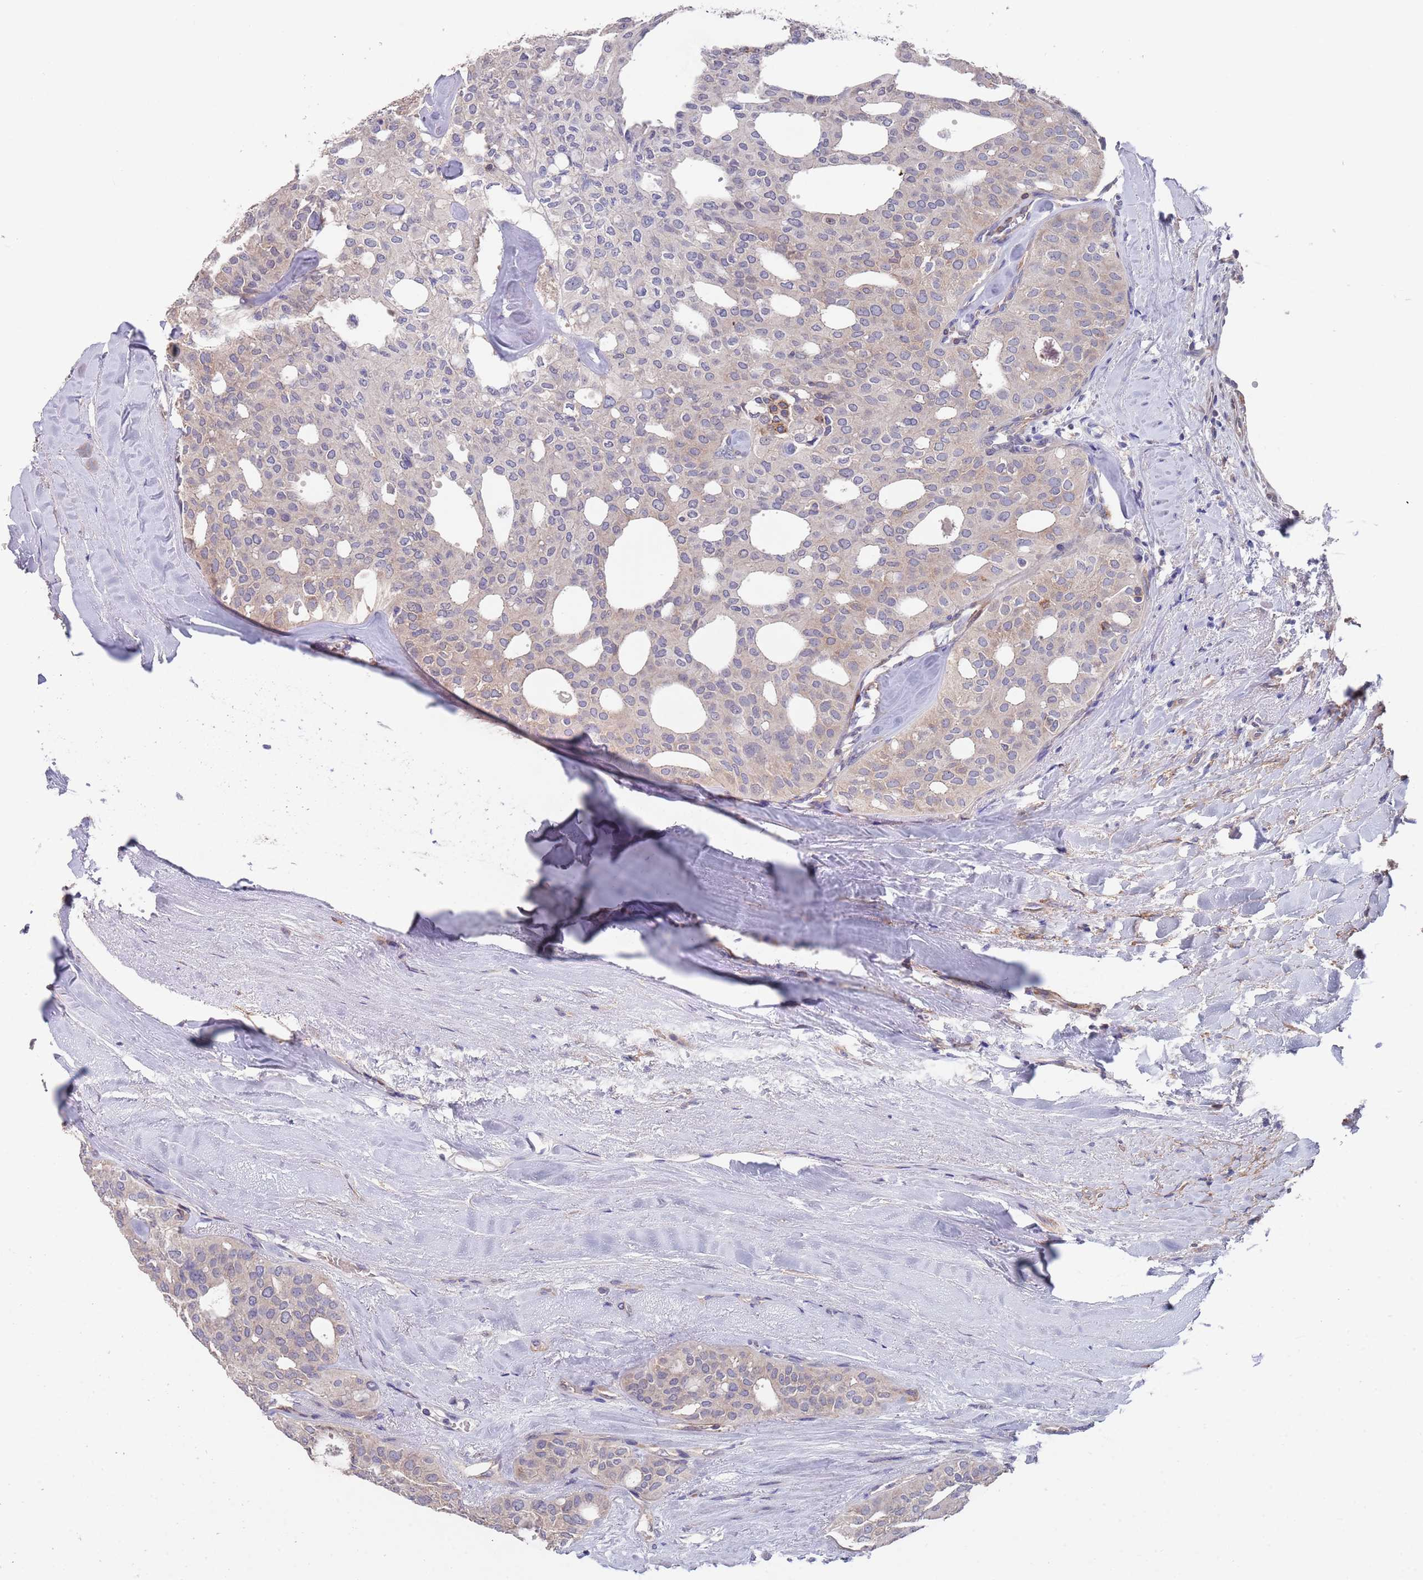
{"staining": {"intensity": "negative", "quantity": "none", "location": "none"}, "tissue": "thyroid cancer", "cell_type": "Tumor cells", "image_type": "cancer", "snomed": [{"axis": "morphology", "description": "Follicular adenoma carcinoma, NOS"}, {"axis": "topography", "description": "Thyroid gland"}], "caption": "IHC photomicrograph of human thyroid follicular adenoma carcinoma stained for a protein (brown), which displays no staining in tumor cells.", "gene": "ANK2", "patient": {"sex": "male", "age": 75}}